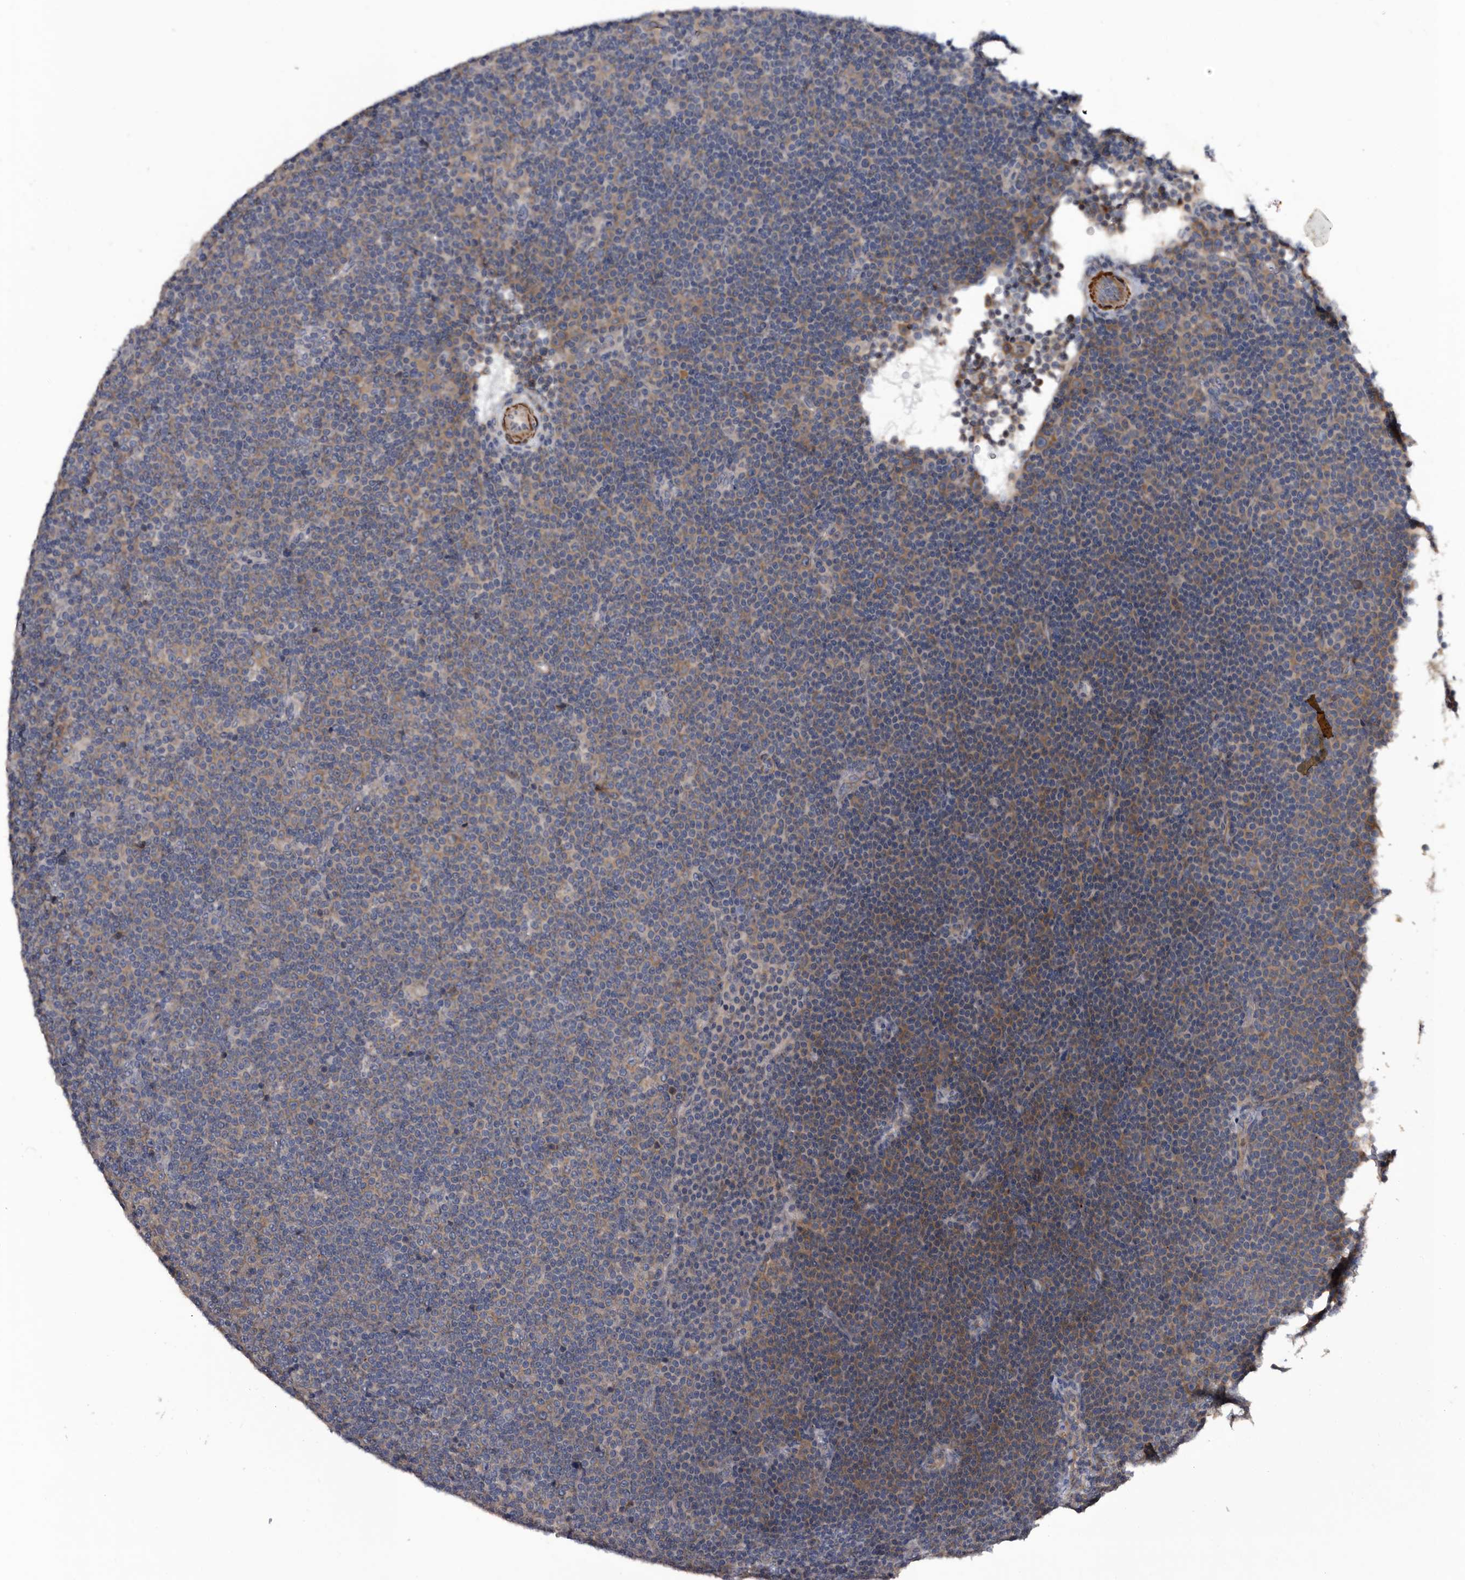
{"staining": {"intensity": "negative", "quantity": "none", "location": "none"}, "tissue": "lymphoma", "cell_type": "Tumor cells", "image_type": "cancer", "snomed": [{"axis": "morphology", "description": "Malignant lymphoma, non-Hodgkin's type, Low grade"}, {"axis": "topography", "description": "Lymph node"}], "caption": "A micrograph of human low-grade malignant lymphoma, non-Hodgkin's type is negative for staining in tumor cells.", "gene": "IARS1", "patient": {"sex": "female", "age": 67}}